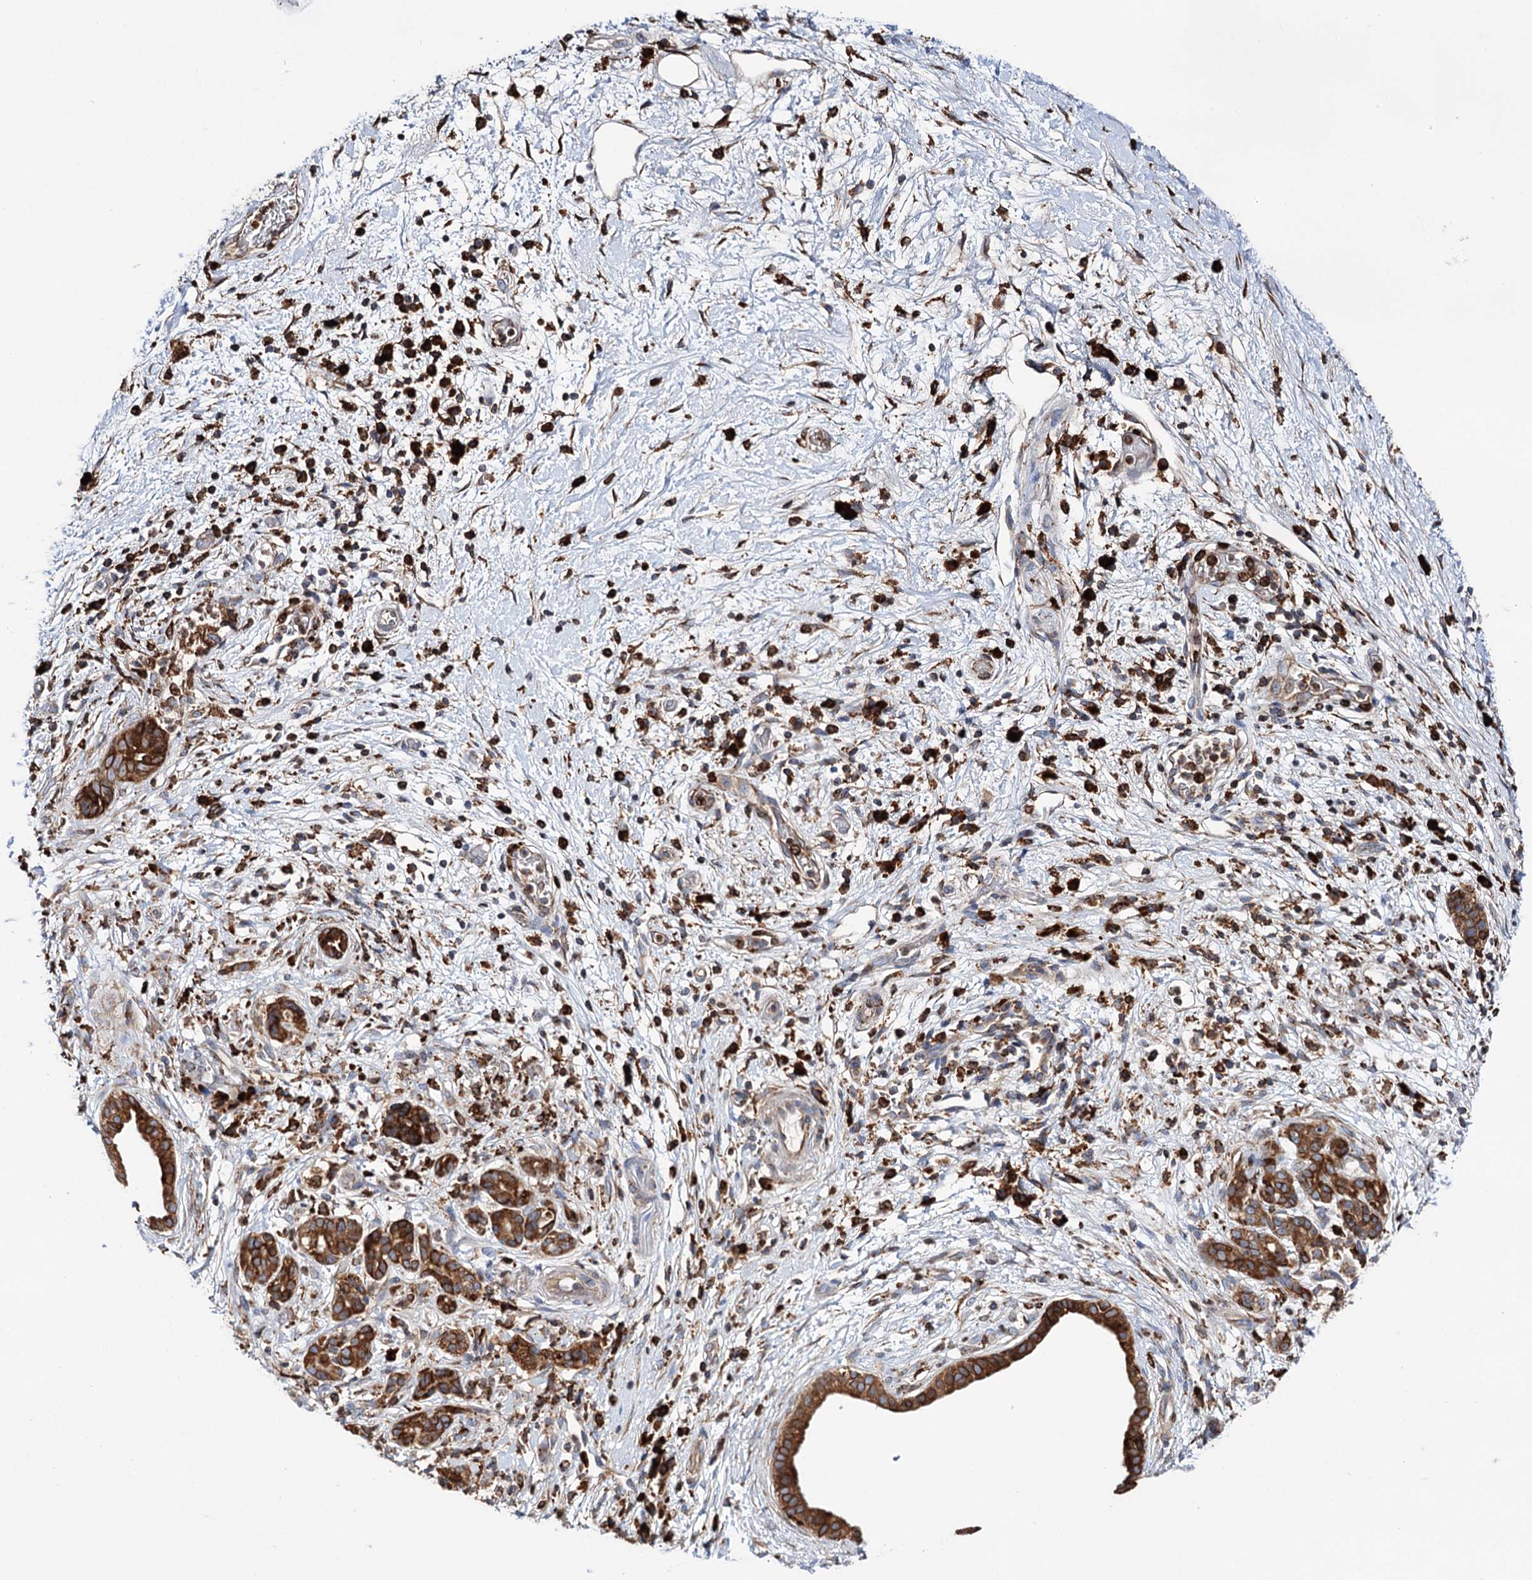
{"staining": {"intensity": "strong", "quantity": ">75%", "location": "cytoplasmic/membranous"}, "tissue": "pancreatic cancer", "cell_type": "Tumor cells", "image_type": "cancer", "snomed": [{"axis": "morphology", "description": "Adenocarcinoma, NOS"}, {"axis": "topography", "description": "Pancreas"}], "caption": "The image shows immunohistochemical staining of pancreatic cancer (adenocarcinoma). There is strong cytoplasmic/membranous staining is identified in about >75% of tumor cells. (DAB (3,3'-diaminobenzidine) IHC with brightfield microscopy, high magnification).", "gene": "ERP29", "patient": {"sex": "female", "age": 73}}